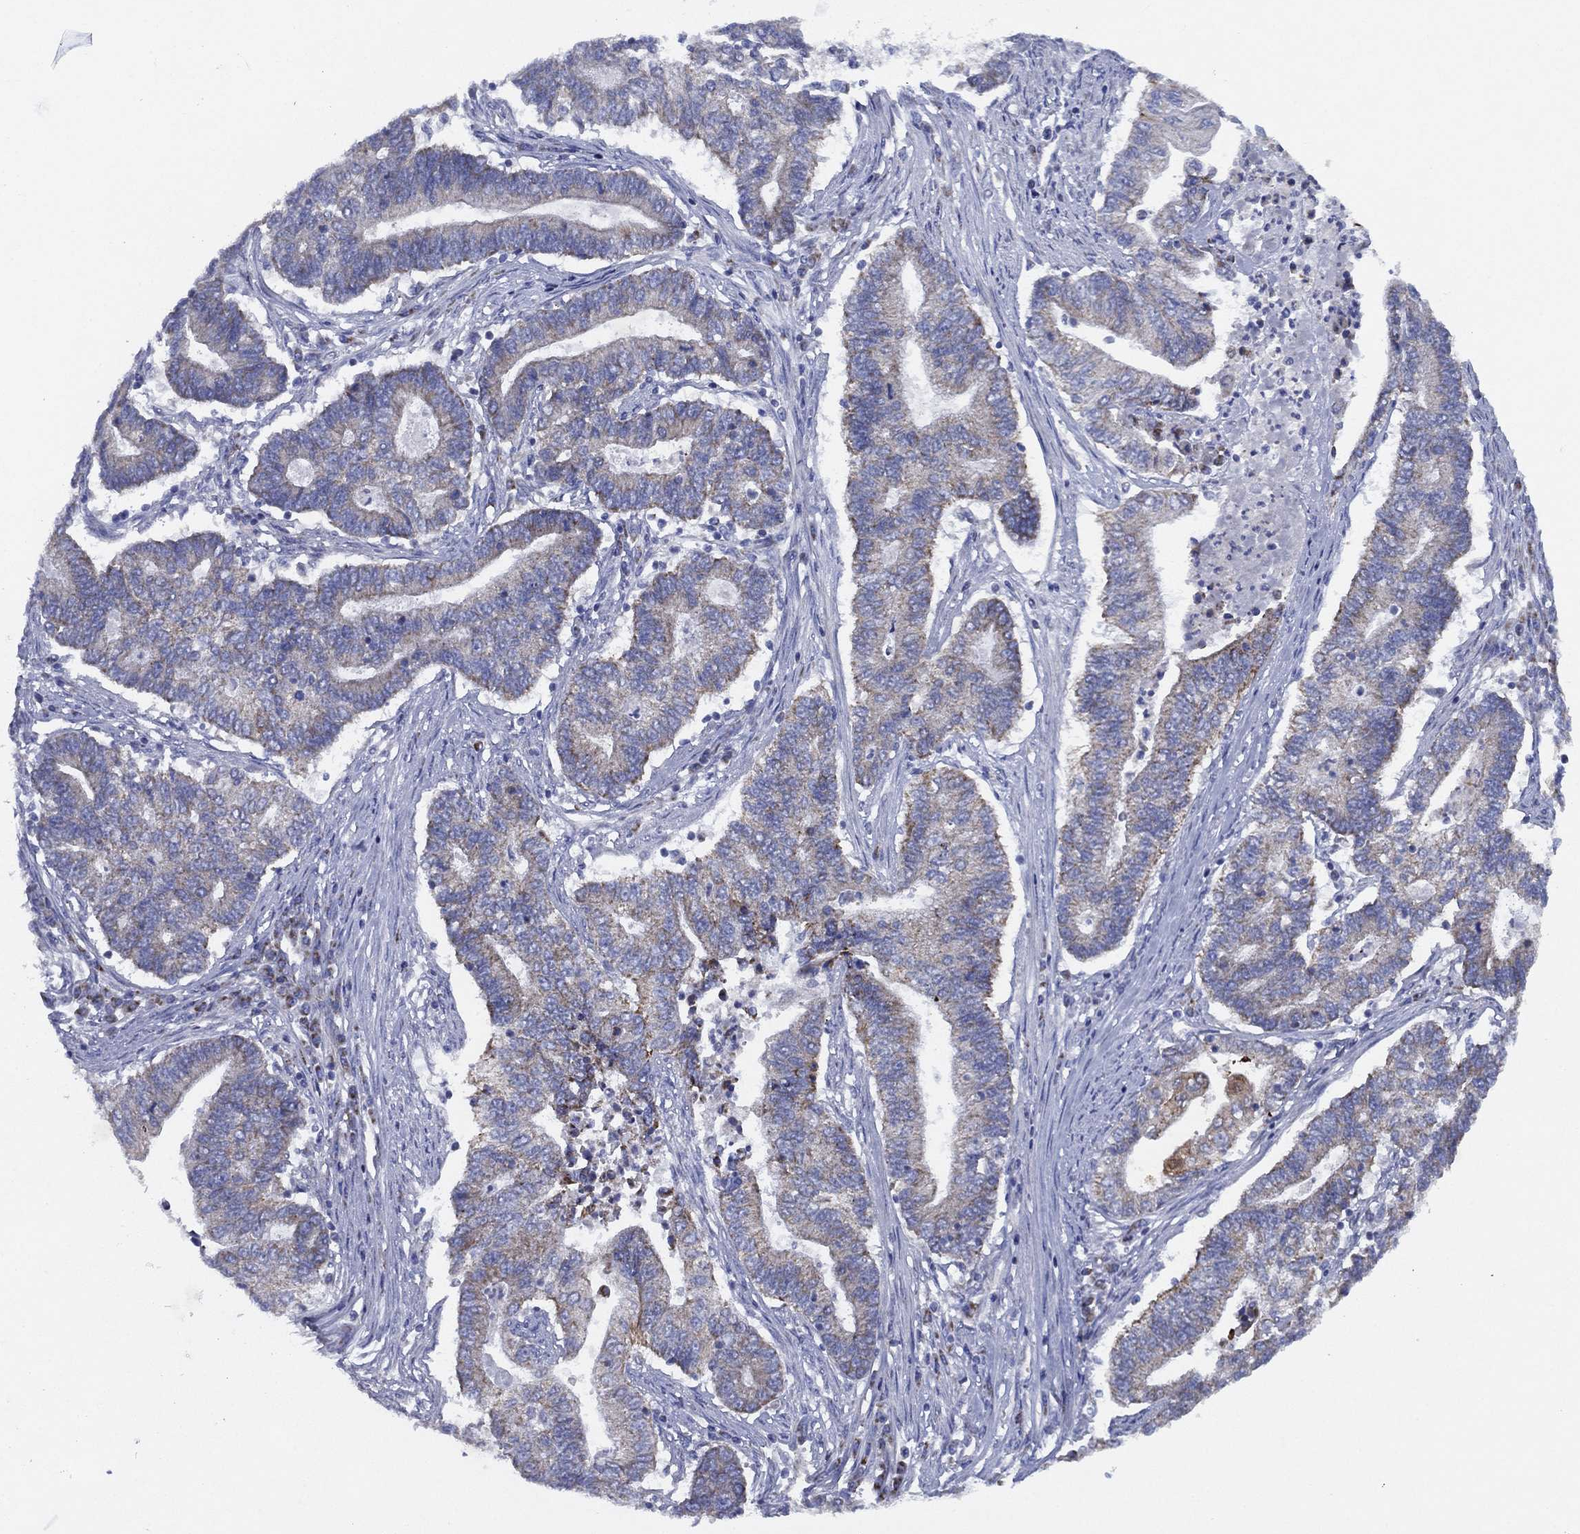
{"staining": {"intensity": "weak", "quantity": "<25%", "location": "cytoplasmic/membranous"}, "tissue": "endometrial cancer", "cell_type": "Tumor cells", "image_type": "cancer", "snomed": [{"axis": "morphology", "description": "Adenocarcinoma, NOS"}, {"axis": "topography", "description": "Uterus"}, {"axis": "topography", "description": "Endometrium"}], "caption": "Tumor cells show no significant staining in endometrial cancer (adenocarcinoma). (DAB immunohistochemistry (IHC) with hematoxylin counter stain).", "gene": "ZNF223", "patient": {"sex": "female", "age": 54}}